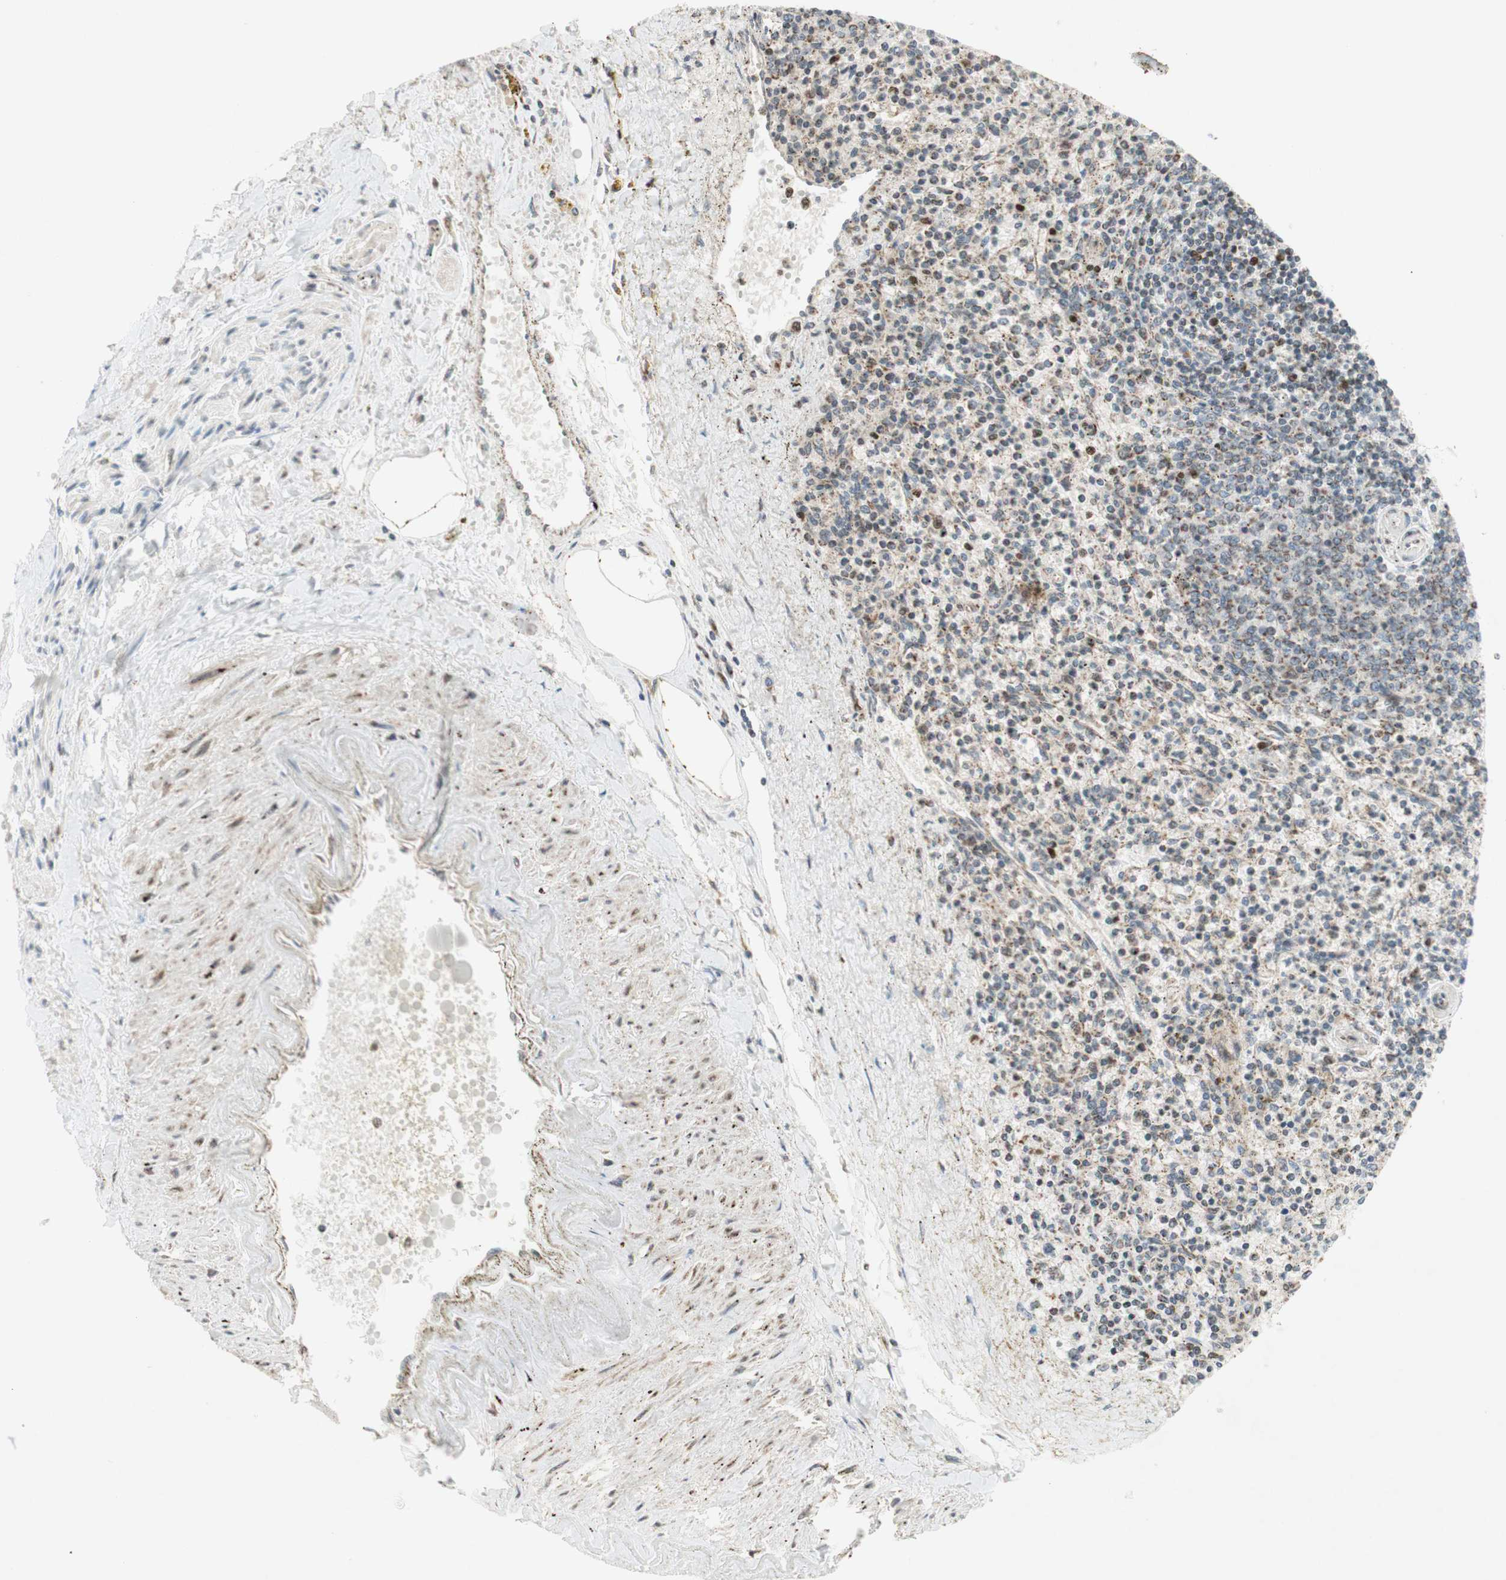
{"staining": {"intensity": "weak", "quantity": "25%-75%", "location": "cytoplasmic/membranous,nuclear"}, "tissue": "spleen", "cell_type": "Cells in red pulp", "image_type": "normal", "snomed": [{"axis": "morphology", "description": "Normal tissue, NOS"}, {"axis": "topography", "description": "Spleen"}], "caption": "This image shows immunohistochemistry staining of benign human spleen, with low weak cytoplasmic/membranous,nuclear positivity in approximately 25%-75% of cells in red pulp.", "gene": "DNMT3A", "patient": {"sex": "male", "age": 72}}